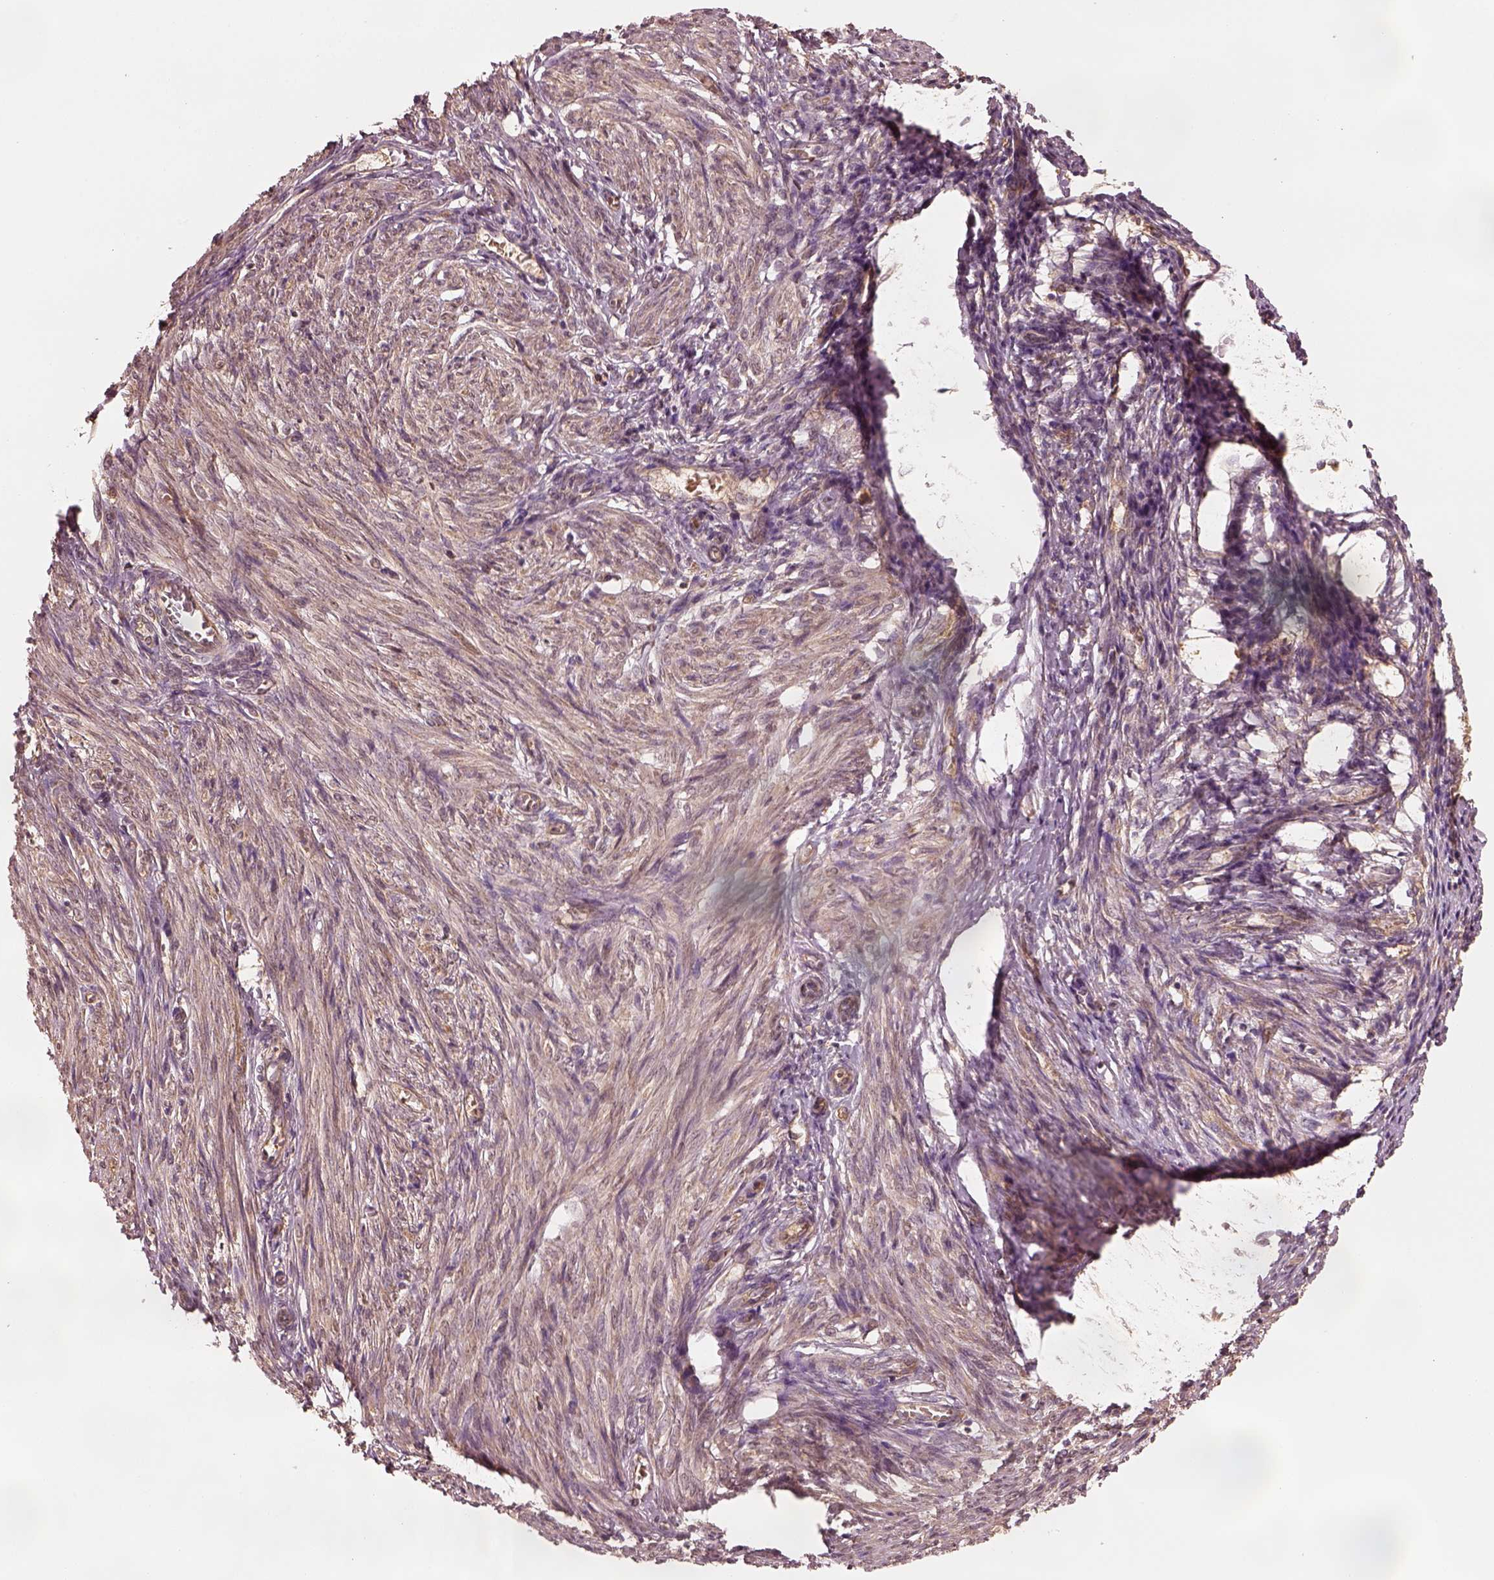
{"staining": {"intensity": "moderate", "quantity": "25%-75%", "location": "cytoplasmic/membranous"}, "tissue": "endometrium", "cell_type": "Cells in endometrial stroma", "image_type": "normal", "snomed": [{"axis": "morphology", "description": "Normal tissue, NOS"}, {"axis": "topography", "description": "Endometrium"}], "caption": "Endometrium stained with IHC reveals moderate cytoplasmic/membranous staining in about 25%-75% of cells in endometrial stroma.", "gene": "RPS5", "patient": {"sex": "female", "age": 50}}